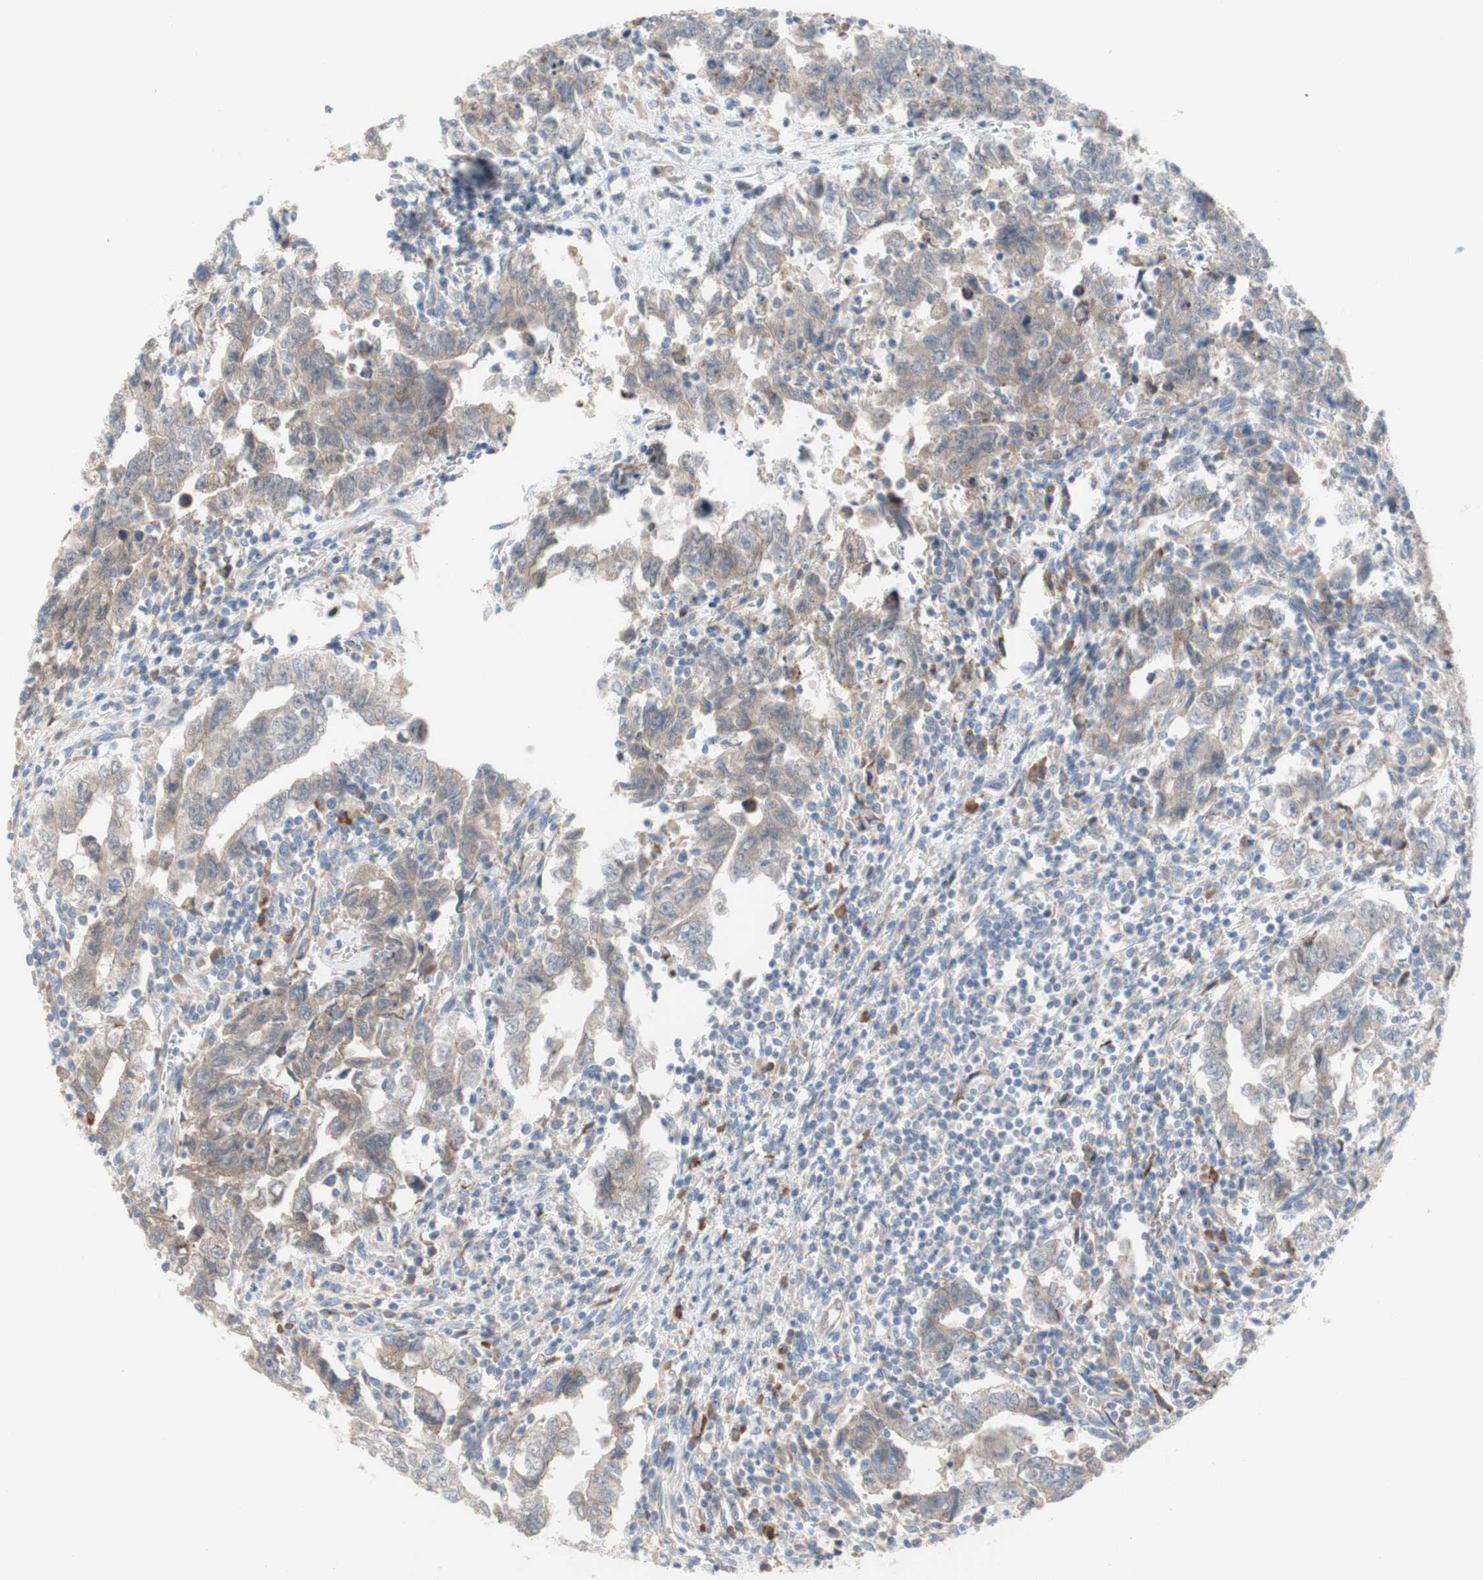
{"staining": {"intensity": "moderate", "quantity": ">75%", "location": "cytoplasmic/membranous"}, "tissue": "testis cancer", "cell_type": "Tumor cells", "image_type": "cancer", "snomed": [{"axis": "morphology", "description": "Carcinoma, Embryonal, NOS"}, {"axis": "topography", "description": "Testis"}], "caption": "This is a histology image of IHC staining of testis cancer (embryonal carcinoma), which shows moderate staining in the cytoplasmic/membranous of tumor cells.", "gene": "TTC14", "patient": {"sex": "male", "age": 28}}